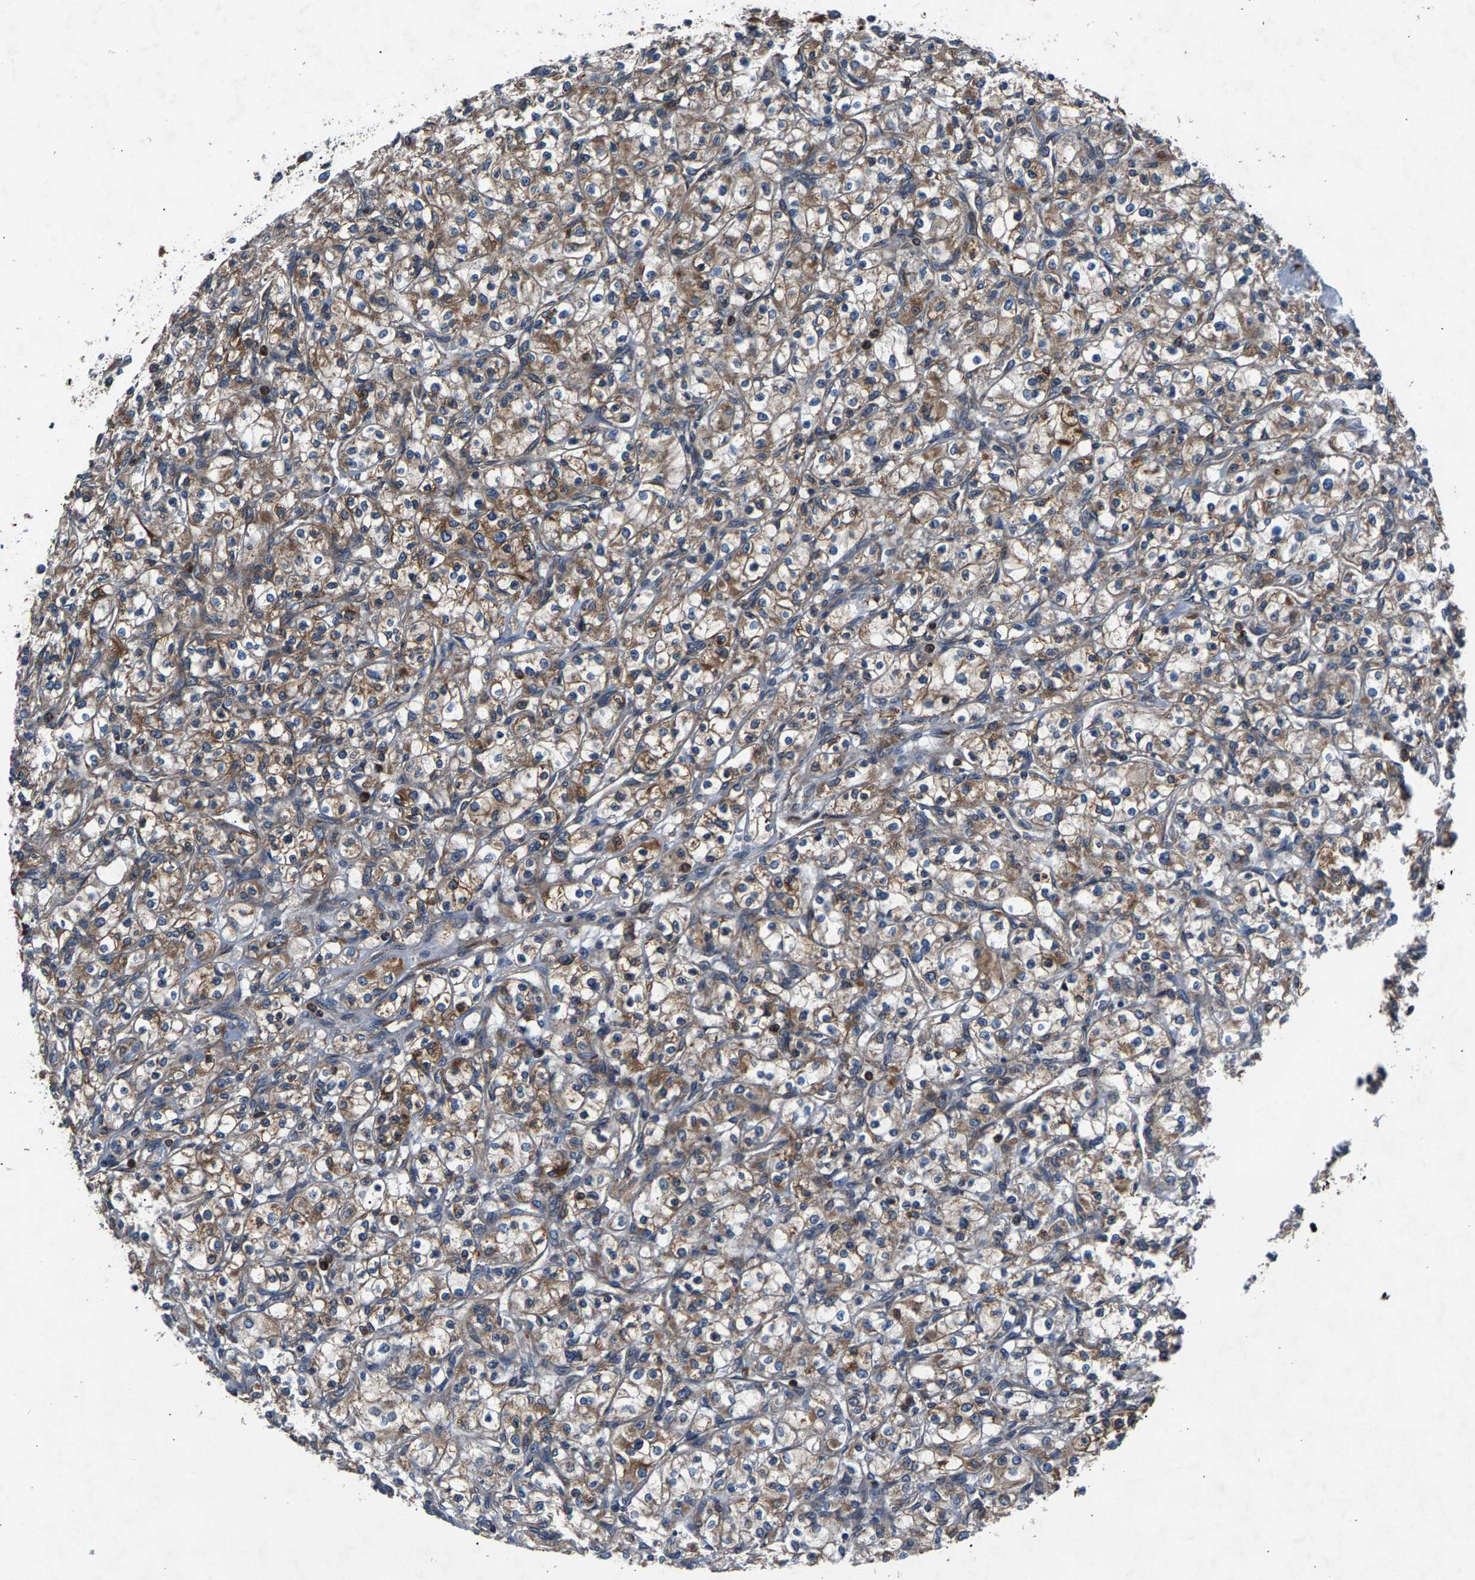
{"staining": {"intensity": "weak", "quantity": ">75%", "location": "cytoplasmic/membranous"}, "tissue": "renal cancer", "cell_type": "Tumor cells", "image_type": "cancer", "snomed": [{"axis": "morphology", "description": "Adenocarcinoma, NOS"}, {"axis": "topography", "description": "Kidney"}], "caption": "An image of human renal adenocarcinoma stained for a protein shows weak cytoplasmic/membranous brown staining in tumor cells. (brown staining indicates protein expression, while blue staining denotes nuclei).", "gene": "LPCAT1", "patient": {"sex": "male", "age": 77}}